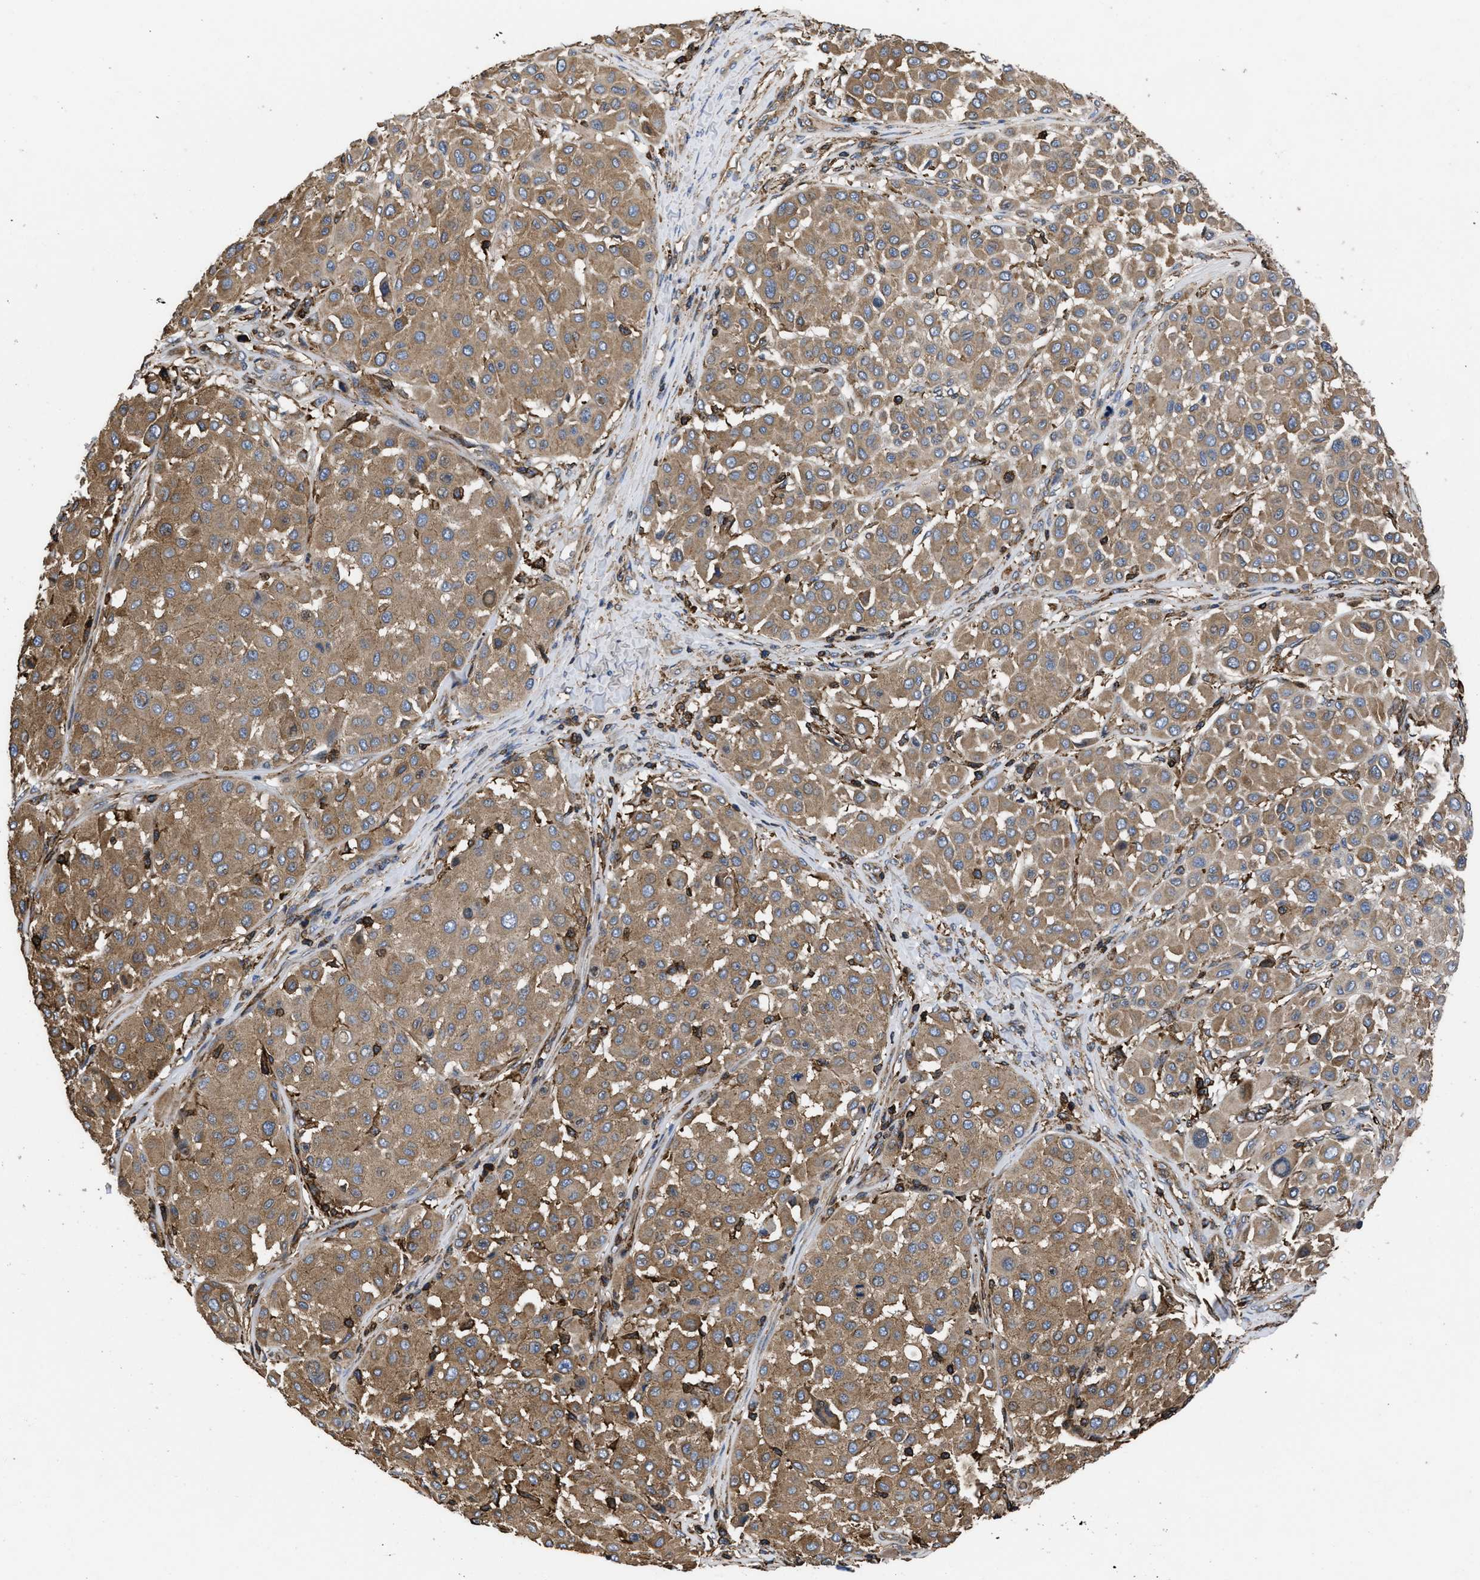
{"staining": {"intensity": "moderate", "quantity": ">75%", "location": "cytoplasmic/membranous"}, "tissue": "melanoma", "cell_type": "Tumor cells", "image_type": "cancer", "snomed": [{"axis": "morphology", "description": "Malignant melanoma, Metastatic site"}, {"axis": "topography", "description": "Soft tissue"}], "caption": "This photomicrograph reveals immunohistochemistry staining of human melanoma, with medium moderate cytoplasmic/membranous positivity in about >75% of tumor cells.", "gene": "SCUBE2", "patient": {"sex": "male", "age": 41}}